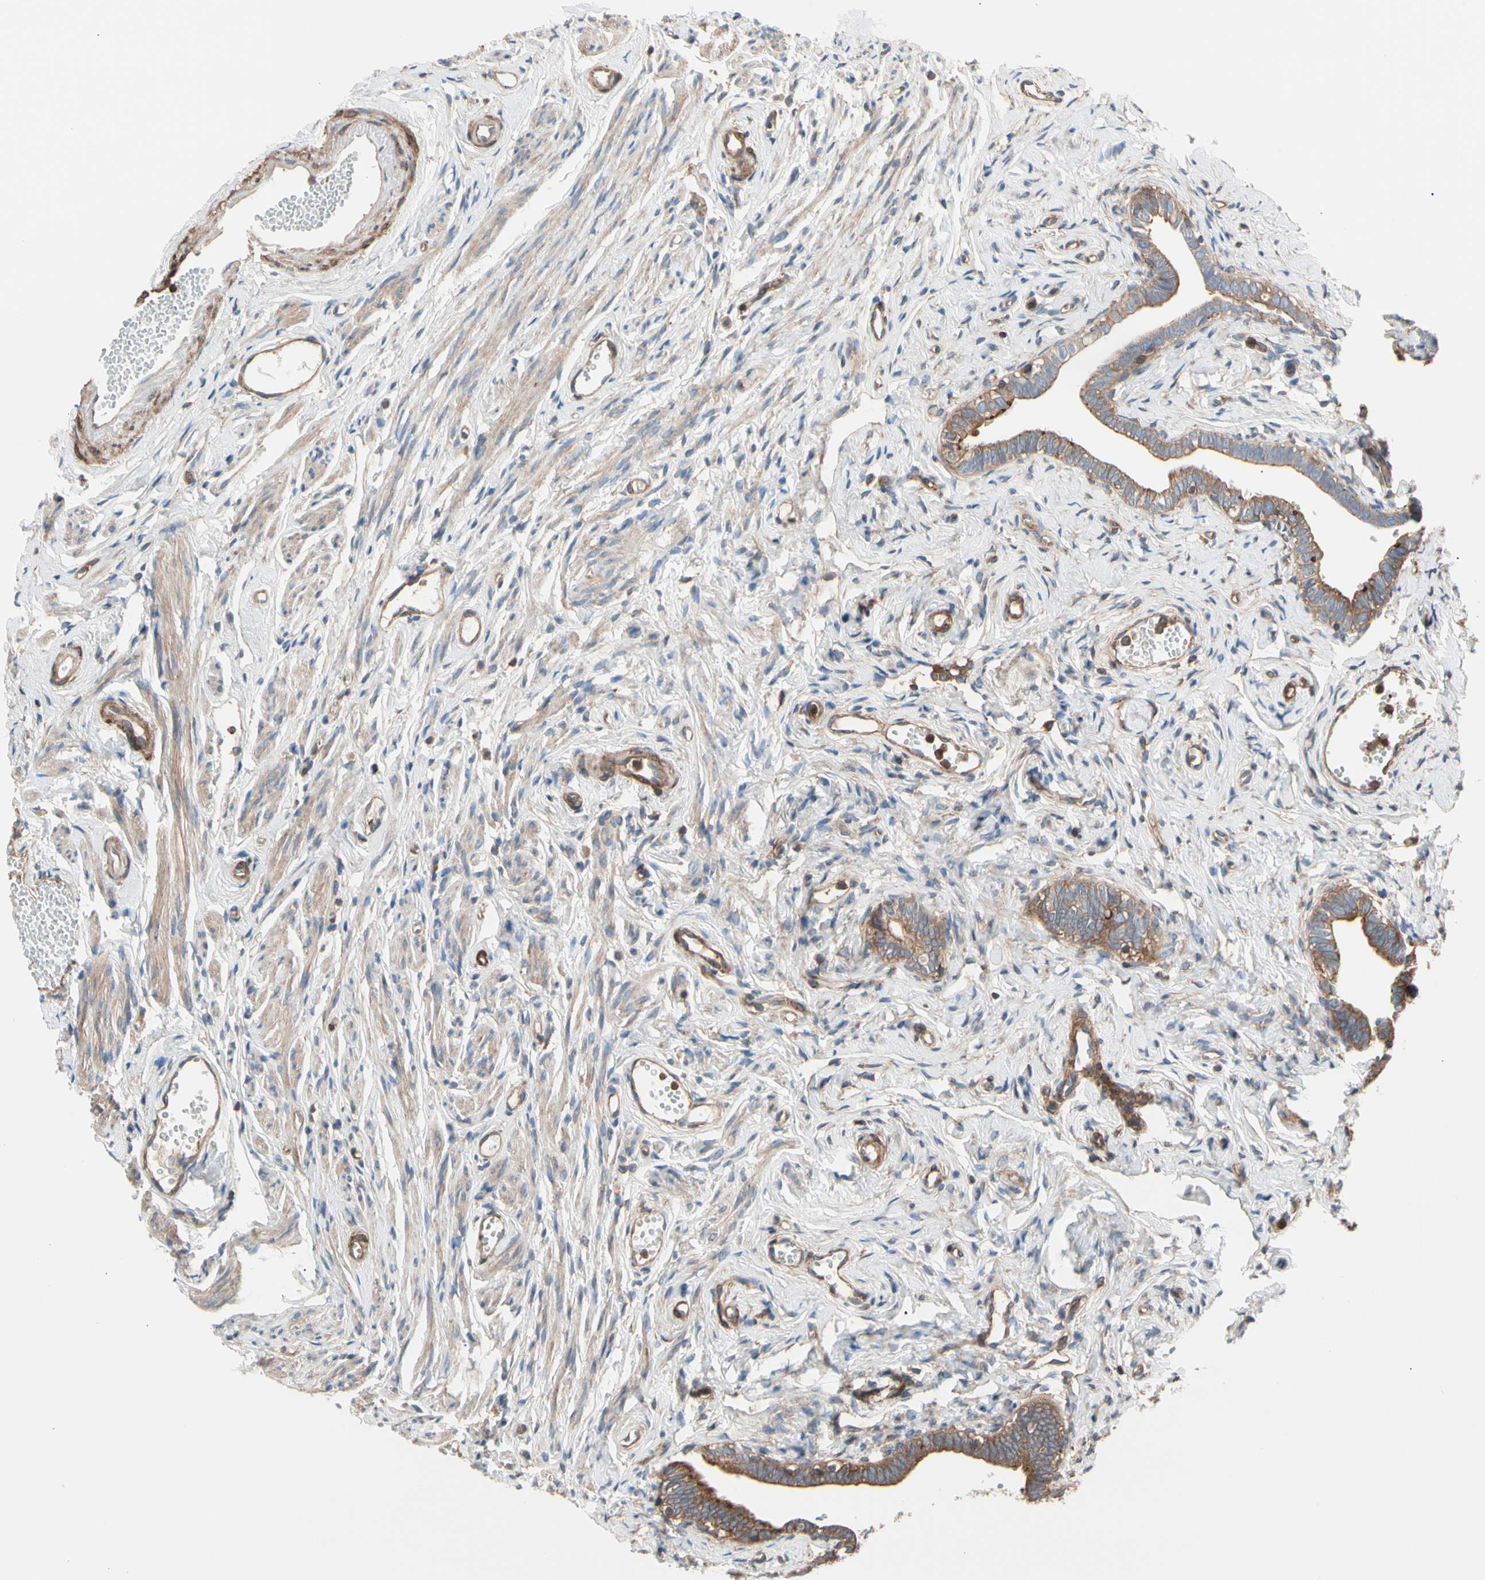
{"staining": {"intensity": "strong", "quantity": ">75%", "location": "cytoplasmic/membranous"}, "tissue": "fallopian tube", "cell_type": "Glandular cells", "image_type": "normal", "snomed": [{"axis": "morphology", "description": "Normal tissue, NOS"}, {"axis": "topography", "description": "Fallopian tube"}], "caption": "Glandular cells demonstrate high levels of strong cytoplasmic/membranous positivity in approximately >75% of cells in normal human fallopian tube.", "gene": "ROCK1", "patient": {"sex": "female", "age": 71}}